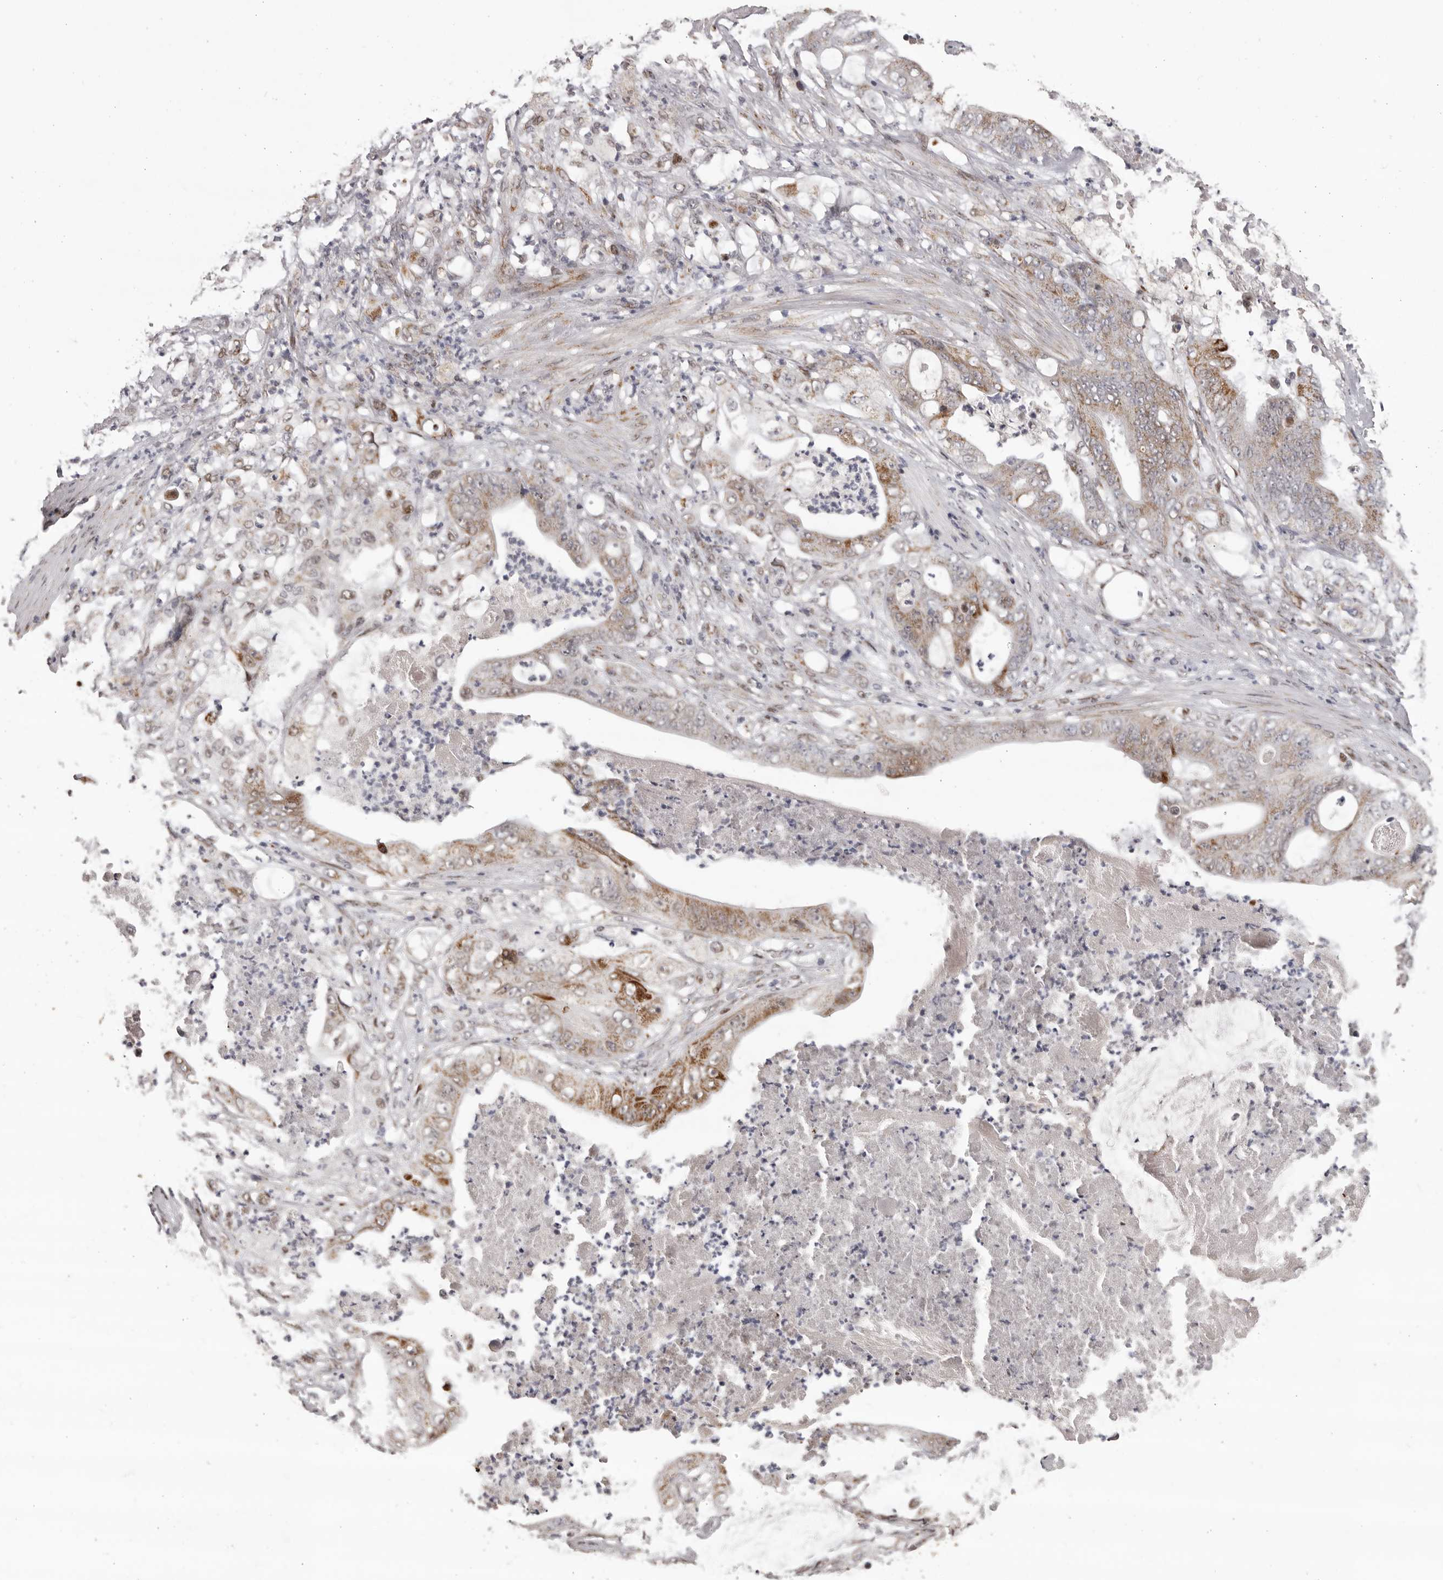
{"staining": {"intensity": "moderate", "quantity": "<25%", "location": "cytoplasmic/membranous"}, "tissue": "stomach cancer", "cell_type": "Tumor cells", "image_type": "cancer", "snomed": [{"axis": "morphology", "description": "Adenocarcinoma, NOS"}, {"axis": "topography", "description": "Stomach"}], "caption": "Immunohistochemical staining of stomach cancer (adenocarcinoma) shows low levels of moderate cytoplasmic/membranous staining in approximately <25% of tumor cells. (DAB (3,3'-diaminobenzidine) IHC, brown staining for protein, blue staining for nuclei).", "gene": "C17orf99", "patient": {"sex": "female", "age": 73}}